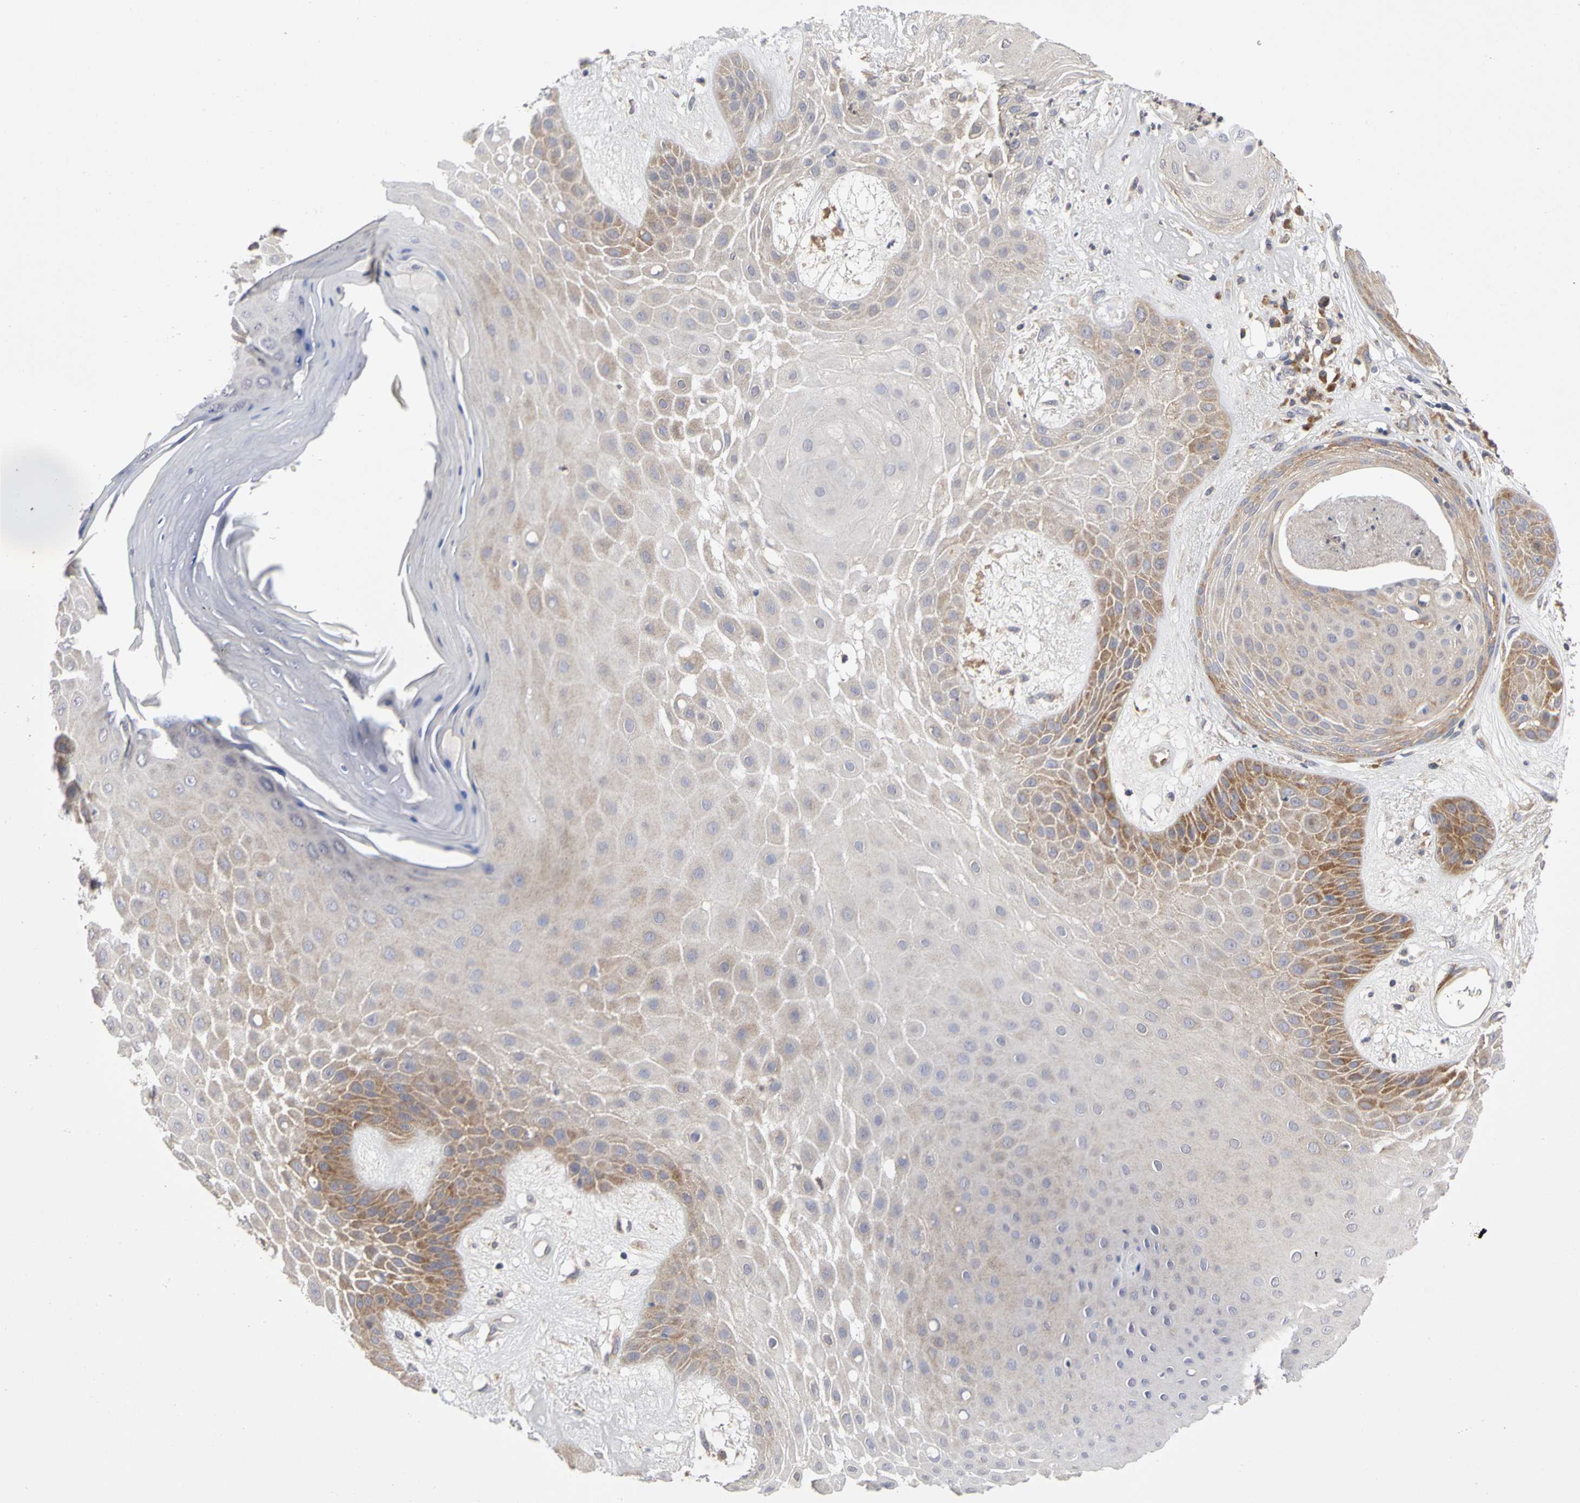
{"staining": {"intensity": "weak", "quantity": "25%-75%", "location": "cytoplasmic/membranous"}, "tissue": "skin cancer", "cell_type": "Tumor cells", "image_type": "cancer", "snomed": [{"axis": "morphology", "description": "Squamous cell carcinoma, NOS"}, {"axis": "topography", "description": "Skin"}], "caption": "Protein expression analysis of human skin squamous cell carcinoma reveals weak cytoplasmic/membranous staining in about 25%-75% of tumor cells.", "gene": "IRAK1", "patient": {"sex": "male", "age": 65}}